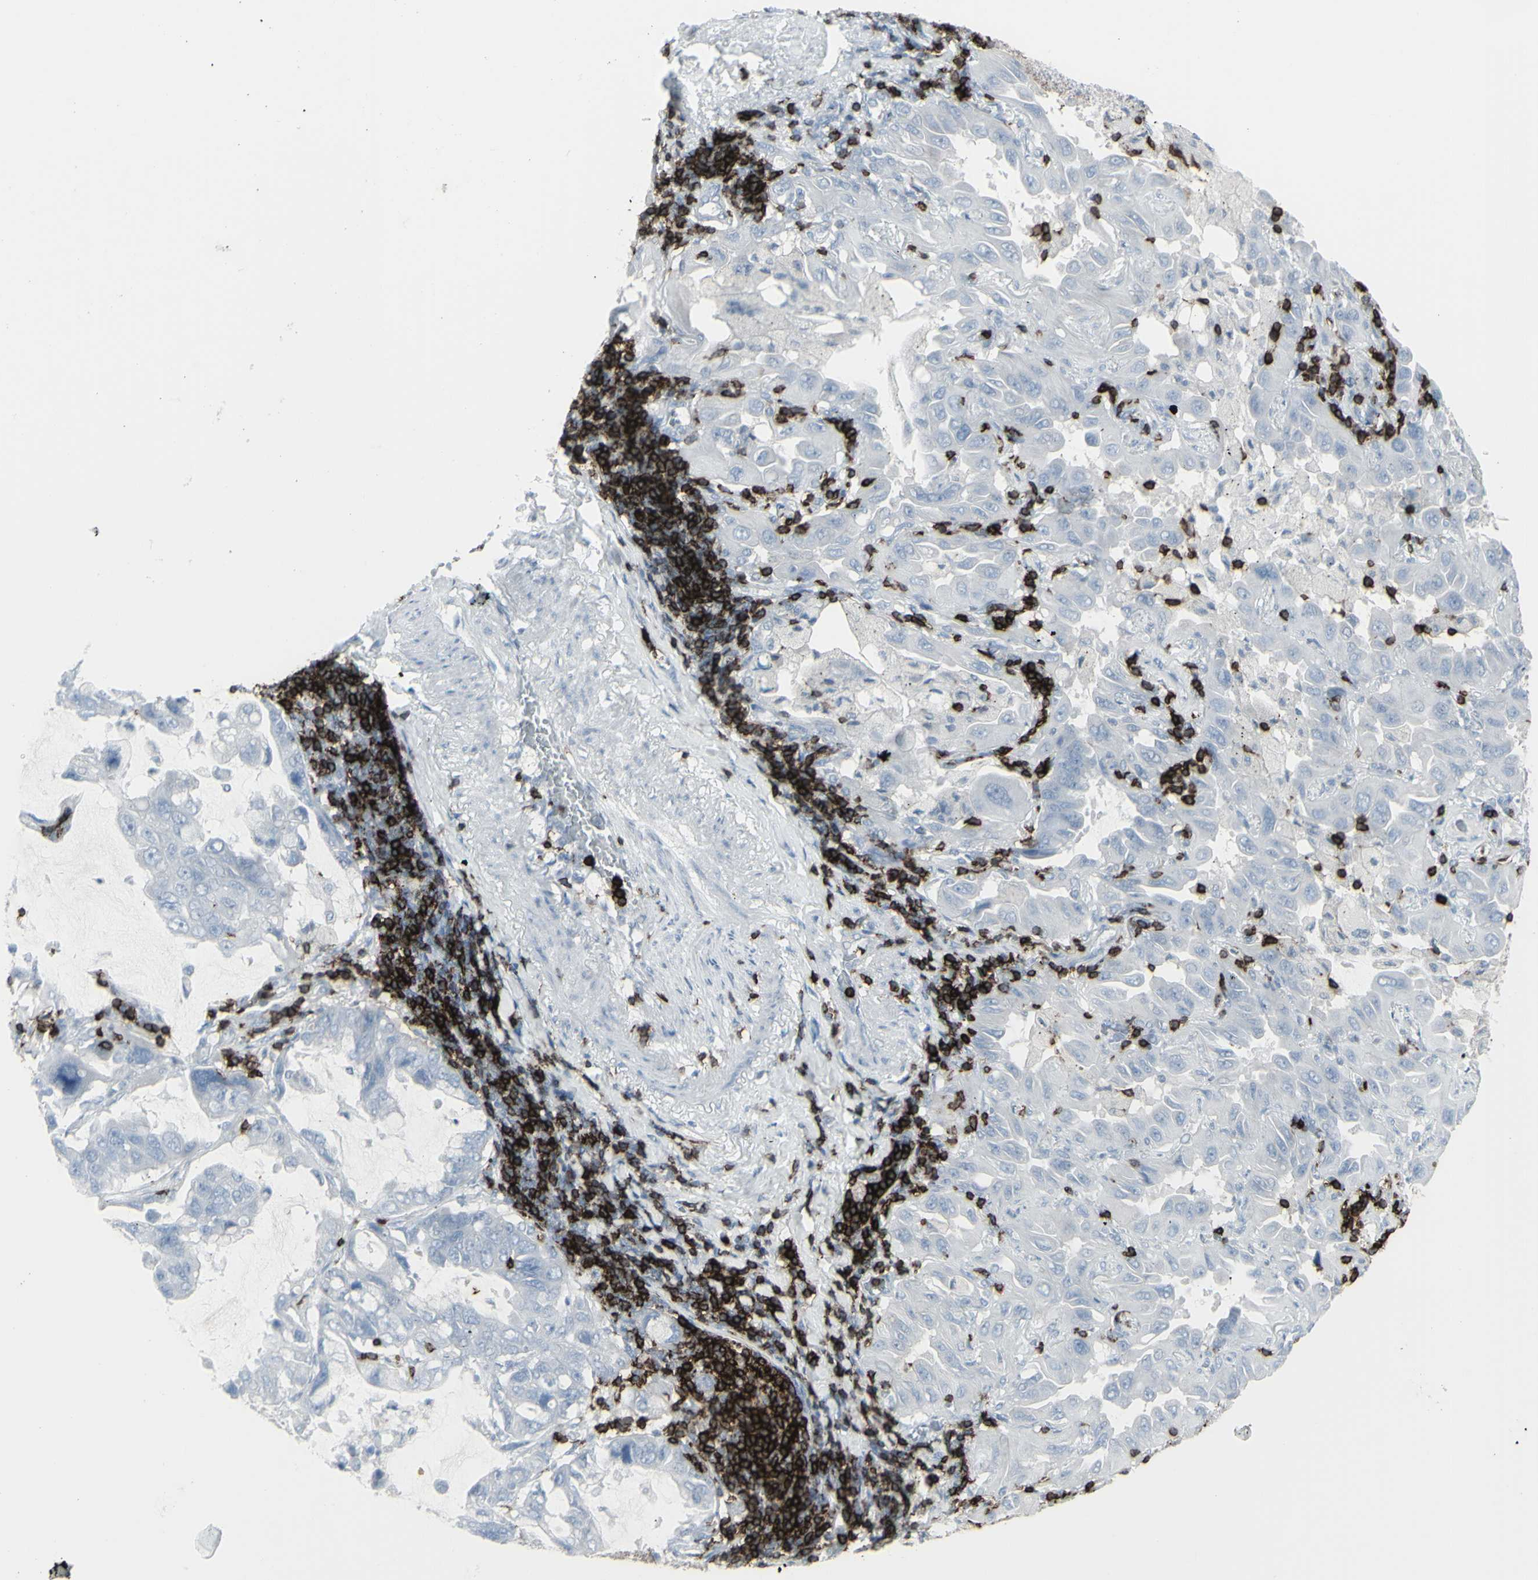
{"staining": {"intensity": "negative", "quantity": "none", "location": "none"}, "tissue": "lung cancer", "cell_type": "Tumor cells", "image_type": "cancer", "snomed": [{"axis": "morphology", "description": "Adenocarcinoma, NOS"}, {"axis": "topography", "description": "Lung"}], "caption": "Image shows no protein expression in tumor cells of lung adenocarcinoma tissue.", "gene": "CD247", "patient": {"sex": "male", "age": 64}}